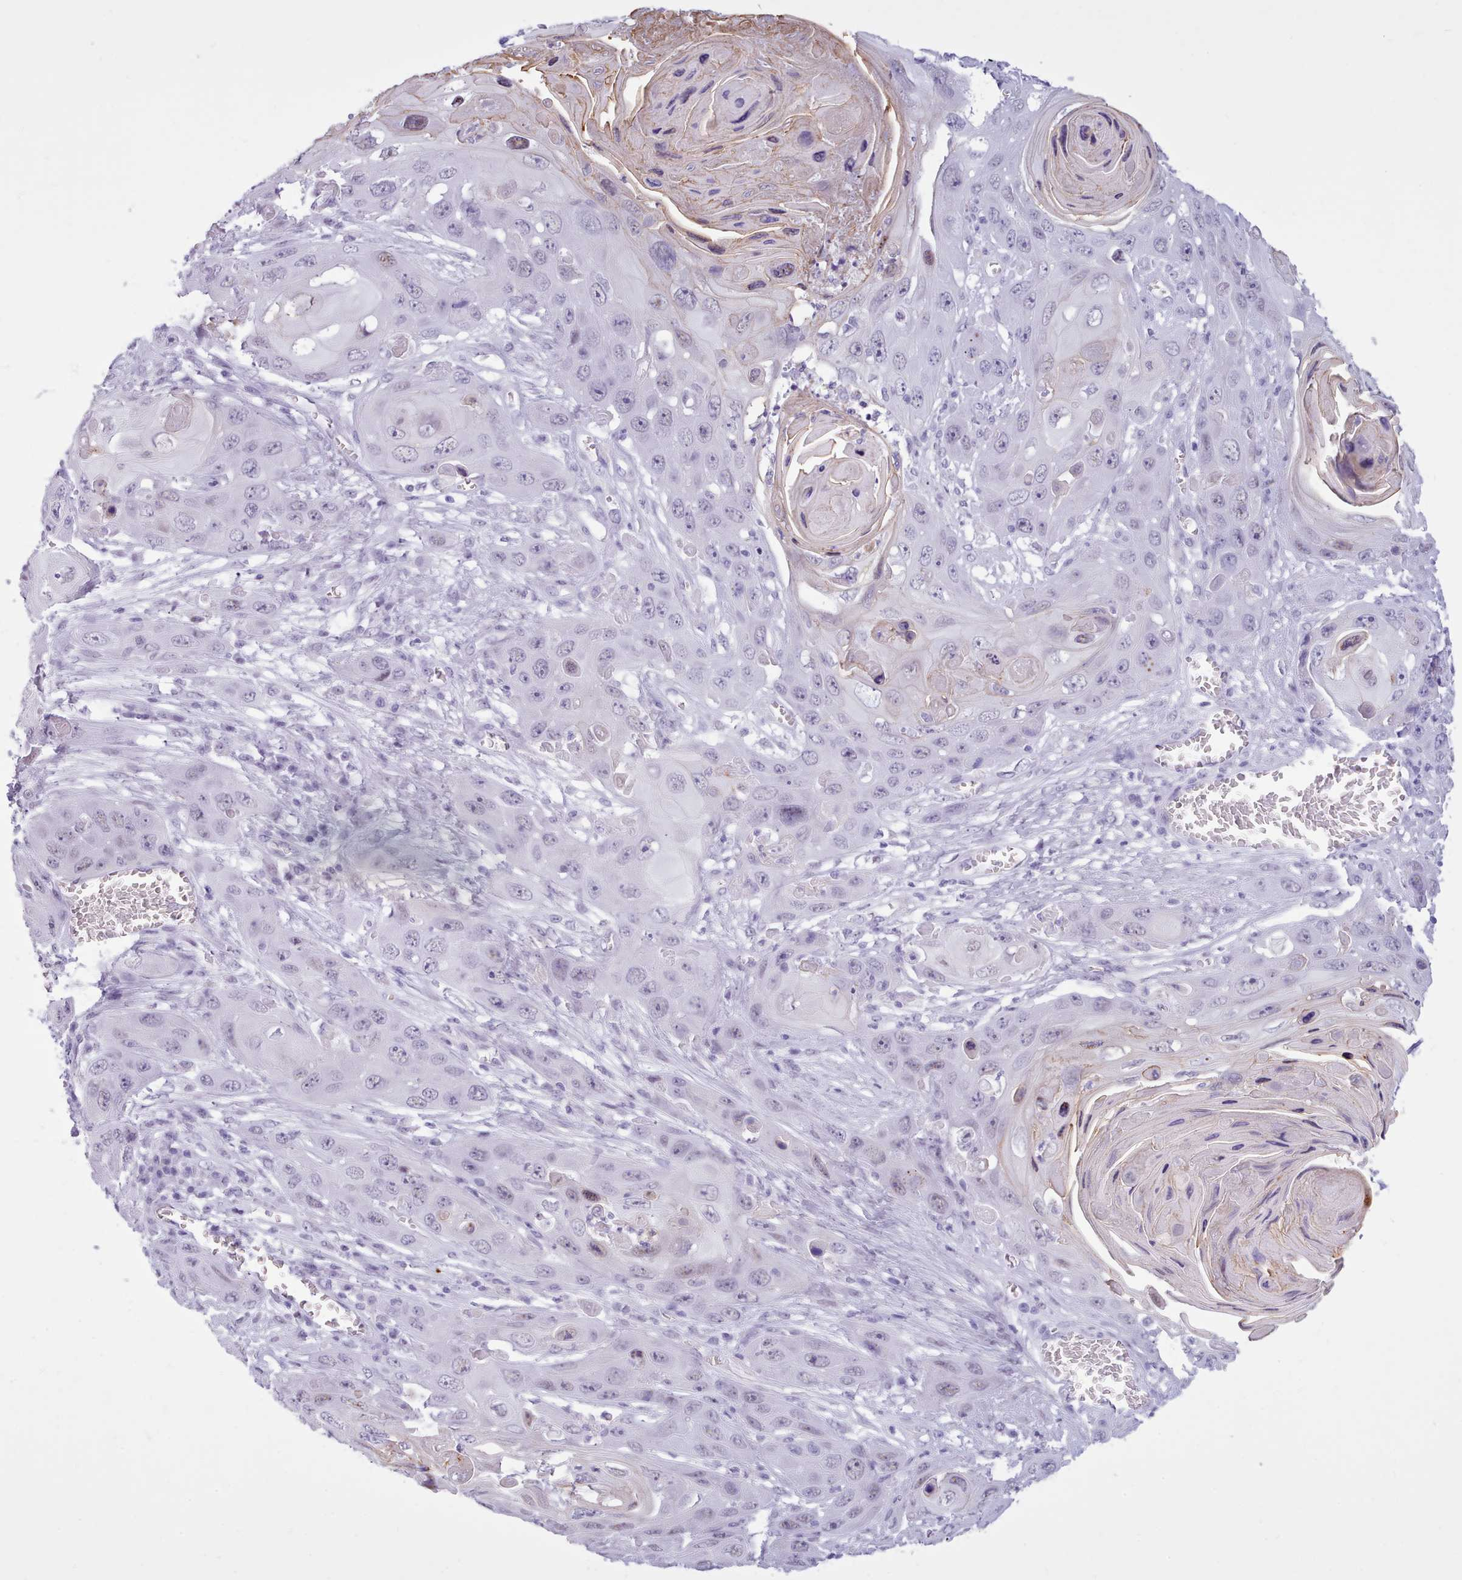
{"staining": {"intensity": "negative", "quantity": "none", "location": "none"}, "tissue": "skin cancer", "cell_type": "Tumor cells", "image_type": "cancer", "snomed": [{"axis": "morphology", "description": "Squamous cell carcinoma, NOS"}, {"axis": "topography", "description": "Skin"}], "caption": "Skin squamous cell carcinoma stained for a protein using immunohistochemistry exhibits no positivity tumor cells.", "gene": "FBXO48", "patient": {"sex": "male", "age": 55}}